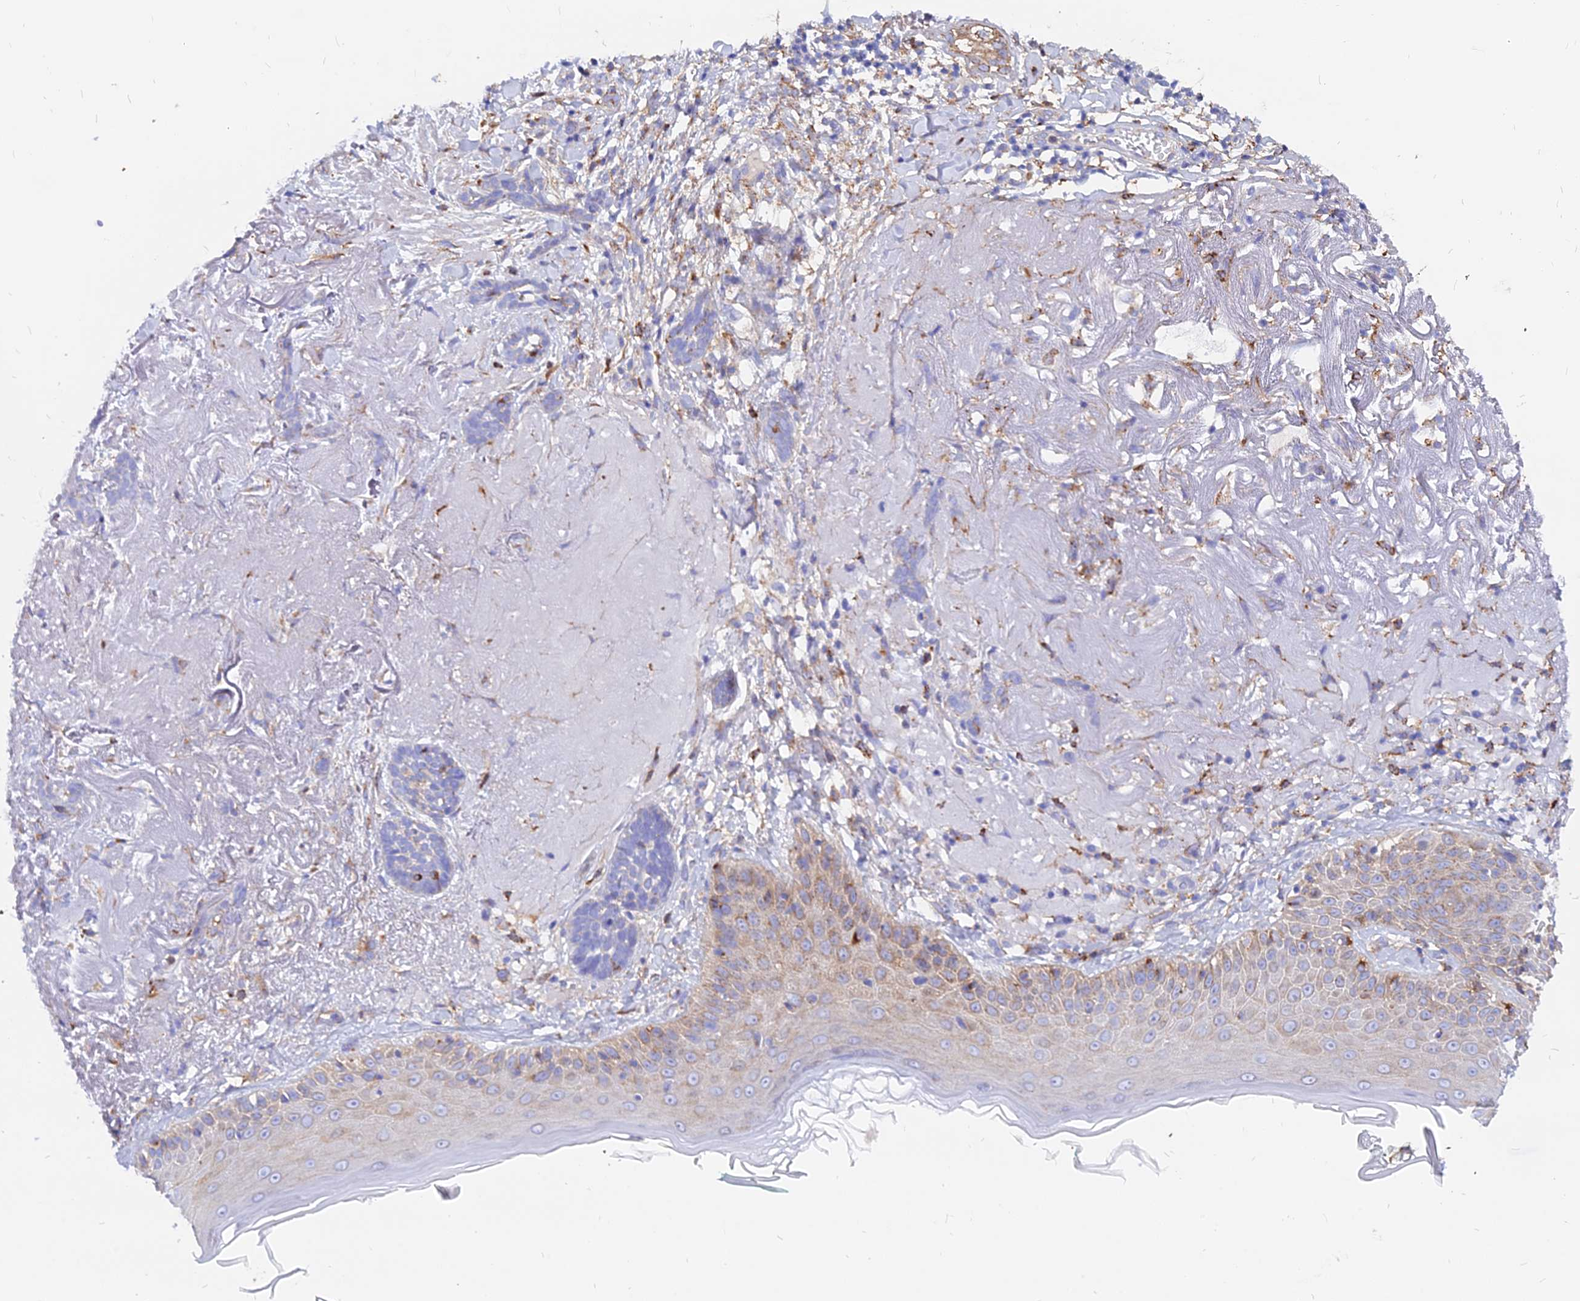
{"staining": {"intensity": "weak", "quantity": "<25%", "location": "cytoplasmic/membranous"}, "tissue": "skin cancer", "cell_type": "Tumor cells", "image_type": "cancer", "snomed": [{"axis": "morphology", "description": "Basal cell carcinoma"}, {"axis": "topography", "description": "Skin"}], "caption": "Tumor cells show no significant expression in skin cancer (basal cell carcinoma).", "gene": "AGTRAP", "patient": {"sex": "male", "age": 71}}